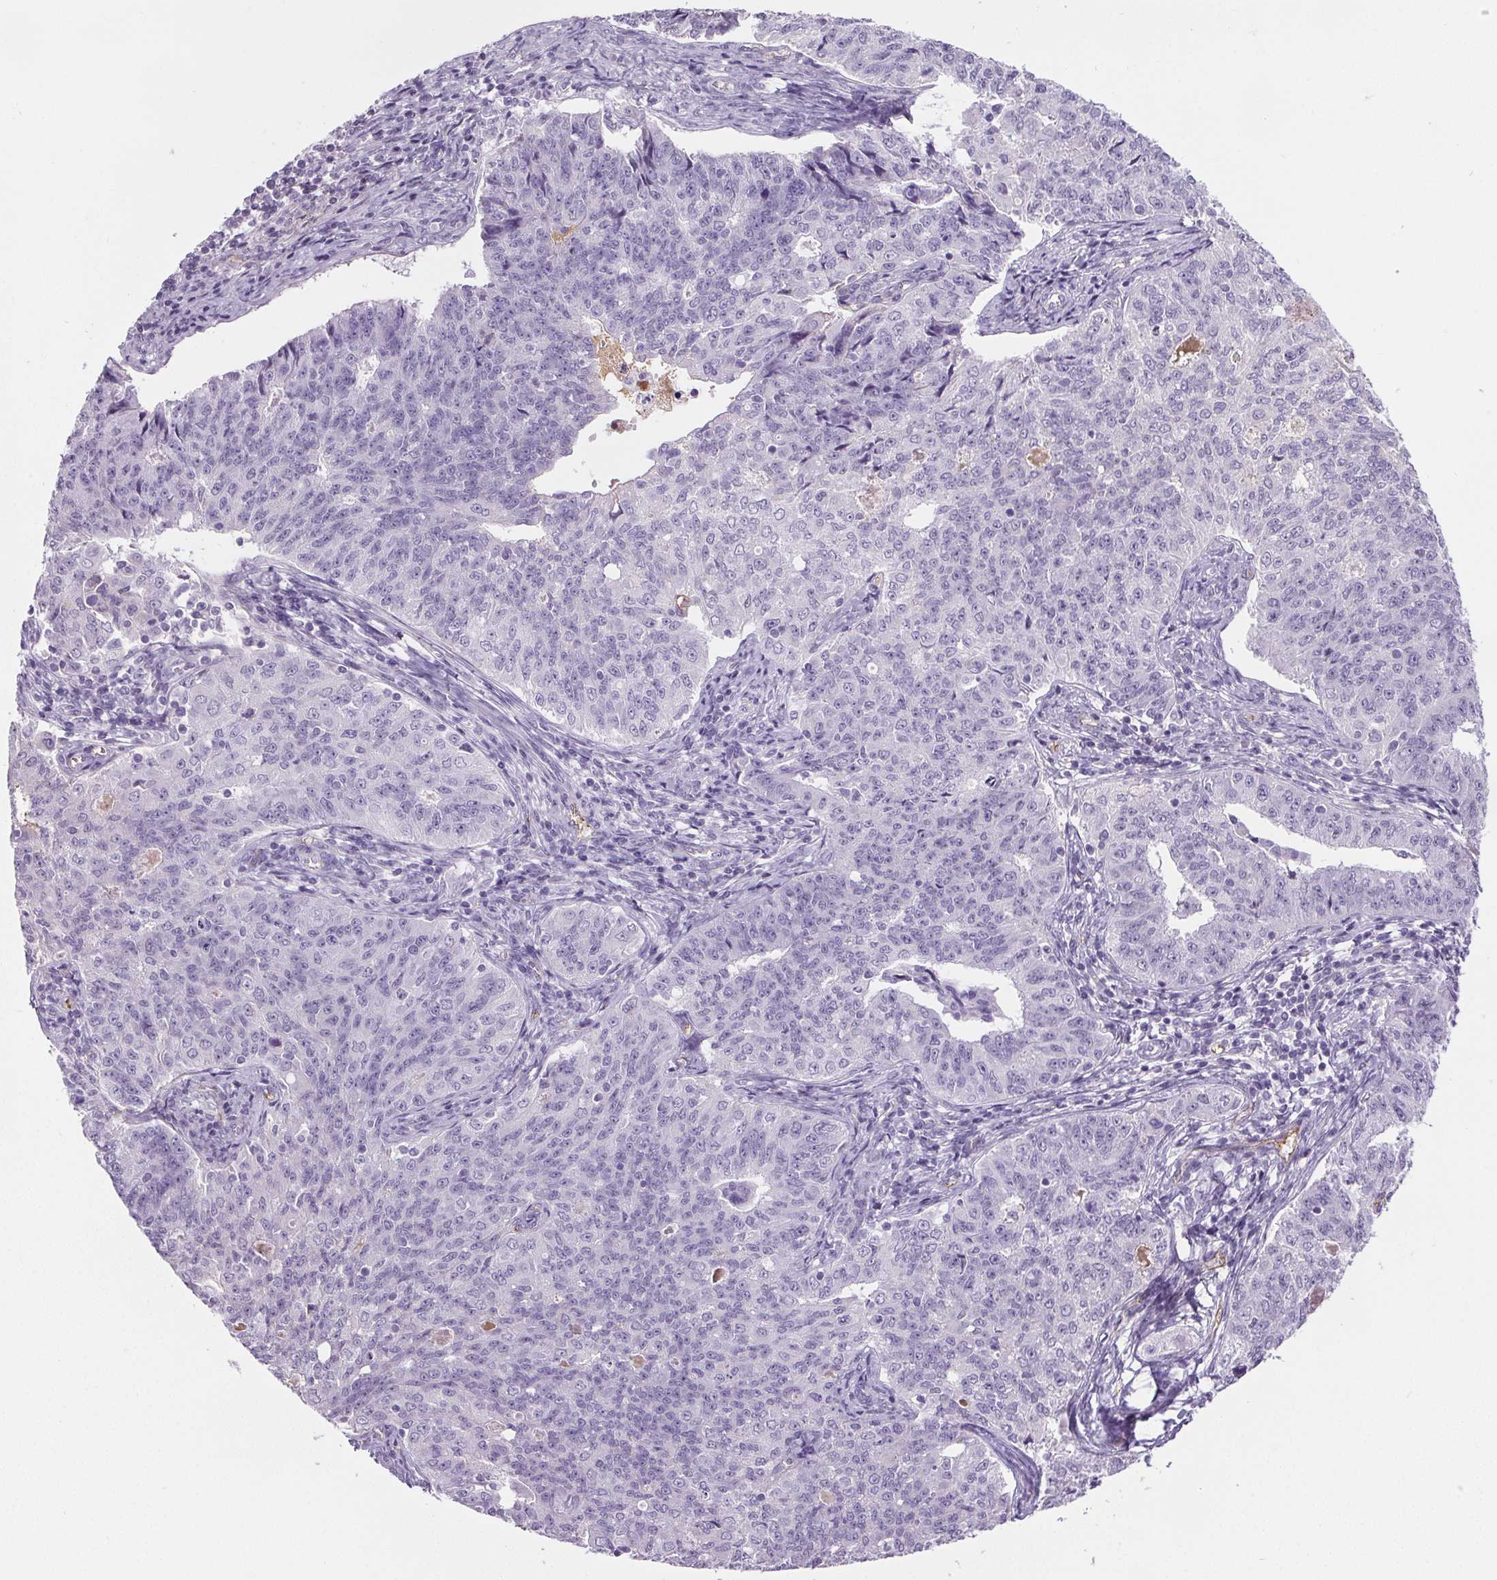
{"staining": {"intensity": "negative", "quantity": "none", "location": "none"}, "tissue": "endometrial cancer", "cell_type": "Tumor cells", "image_type": "cancer", "snomed": [{"axis": "morphology", "description": "Adenocarcinoma, NOS"}, {"axis": "topography", "description": "Endometrium"}], "caption": "An immunohistochemistry histopathology image of endometrial cancer (adenocarcinoma) is shown. There is no staining in tumor cells of endometrial cancer (adenocarcinoma).", "gene": "CD5L", "patient": {"sex": "female", "age": 43}}